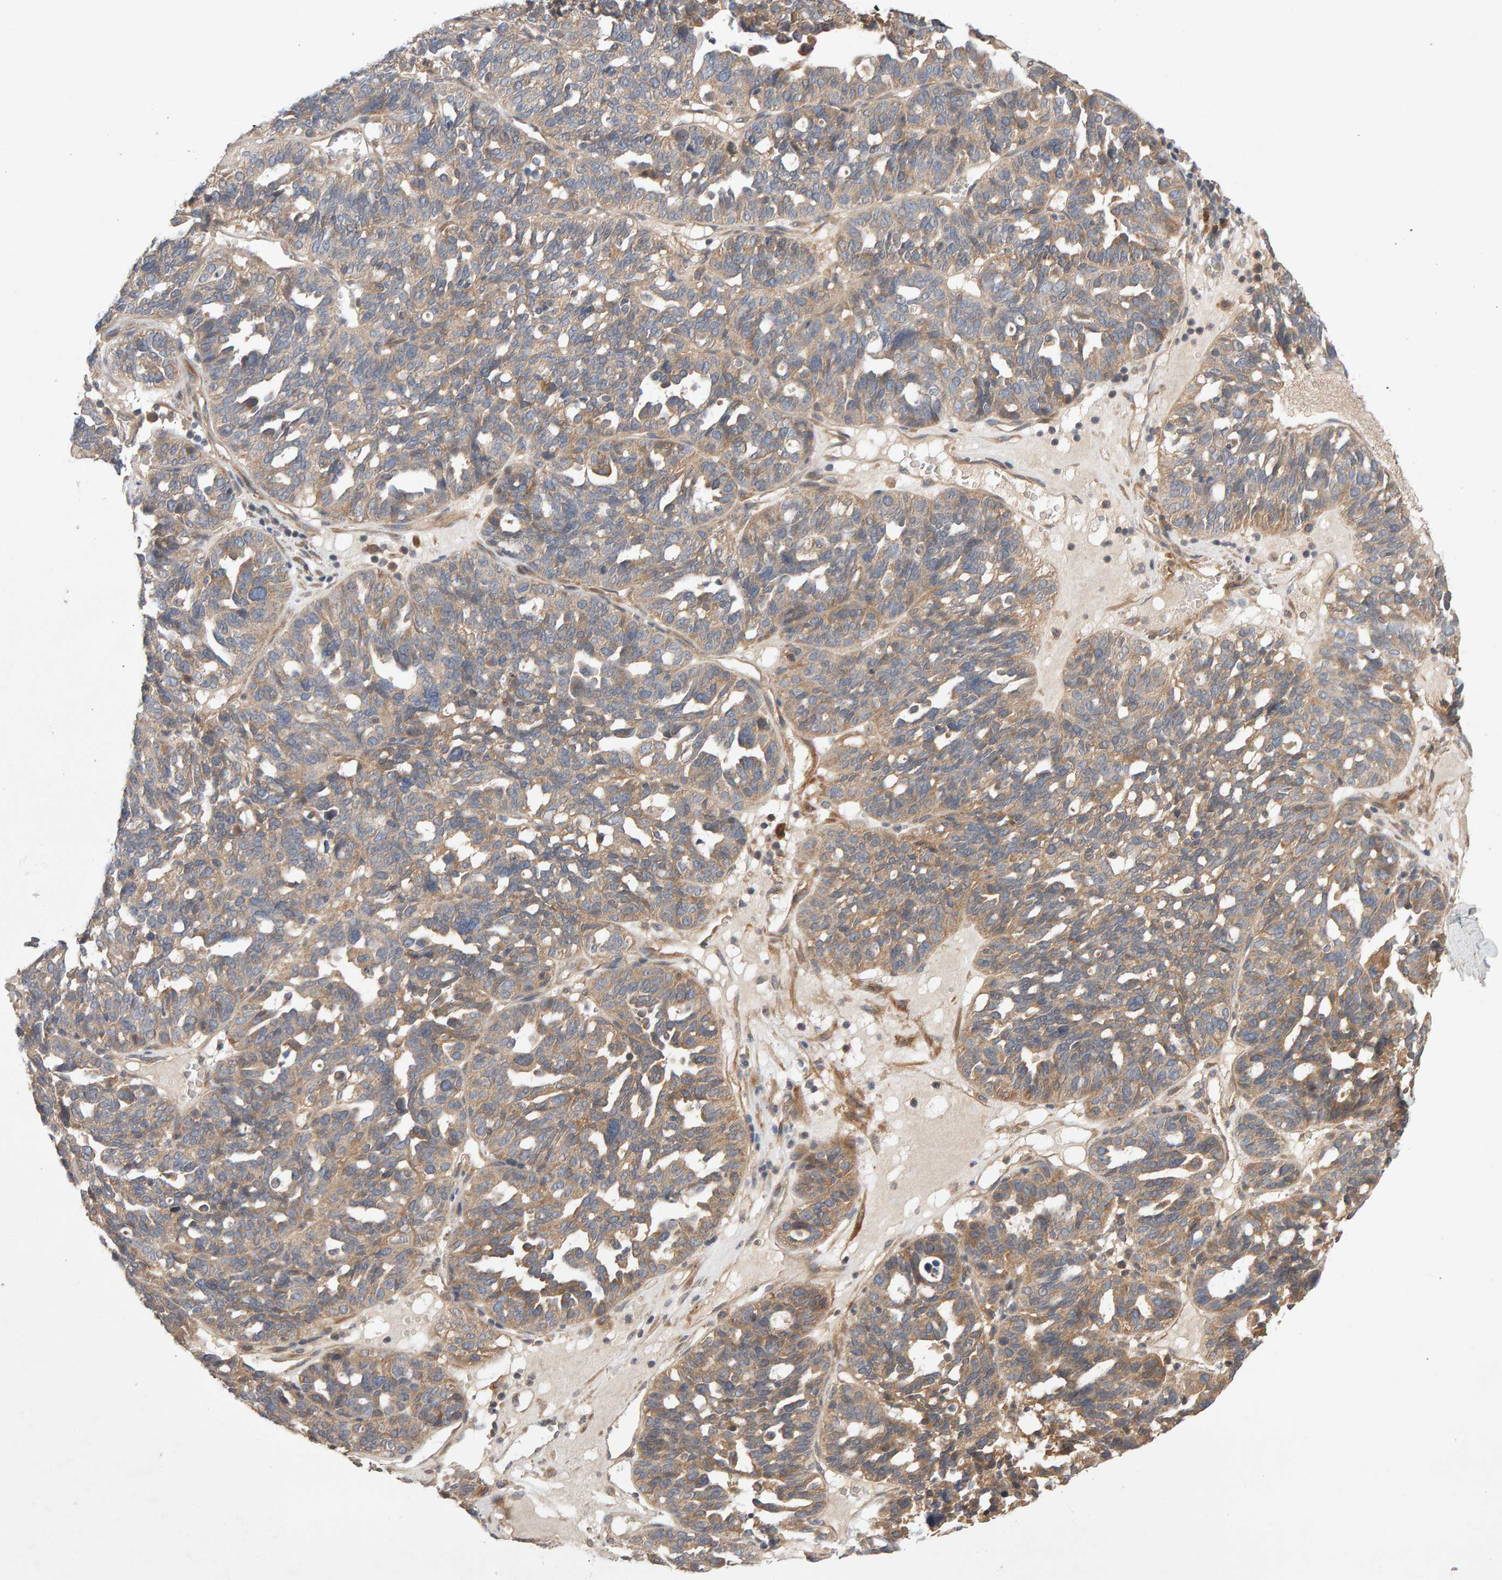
{"staining": {"intensity": "moderate", "quantity": ">75%", "location": "cytoplasmic/membranous"}, "tissue": "ovarian cancer", "cell_type": "Tumor cells", "image_type": "cancer", "snomed": [{"axis": "morphology", "description": "Cystadenocarcinoma, serous, NOS"}, {"axis": "topography", "description": "Ovary"}], "caption": "A high-resolution histopathology image shows IHC staining of ovarian serous cystadenocarcinoma, which shows moderate cytoplasmic/membranous positivity in approximately >75% of tumor cells.", "gene": "RNF19A", "patient": {"sex": "female", "age": 59}}